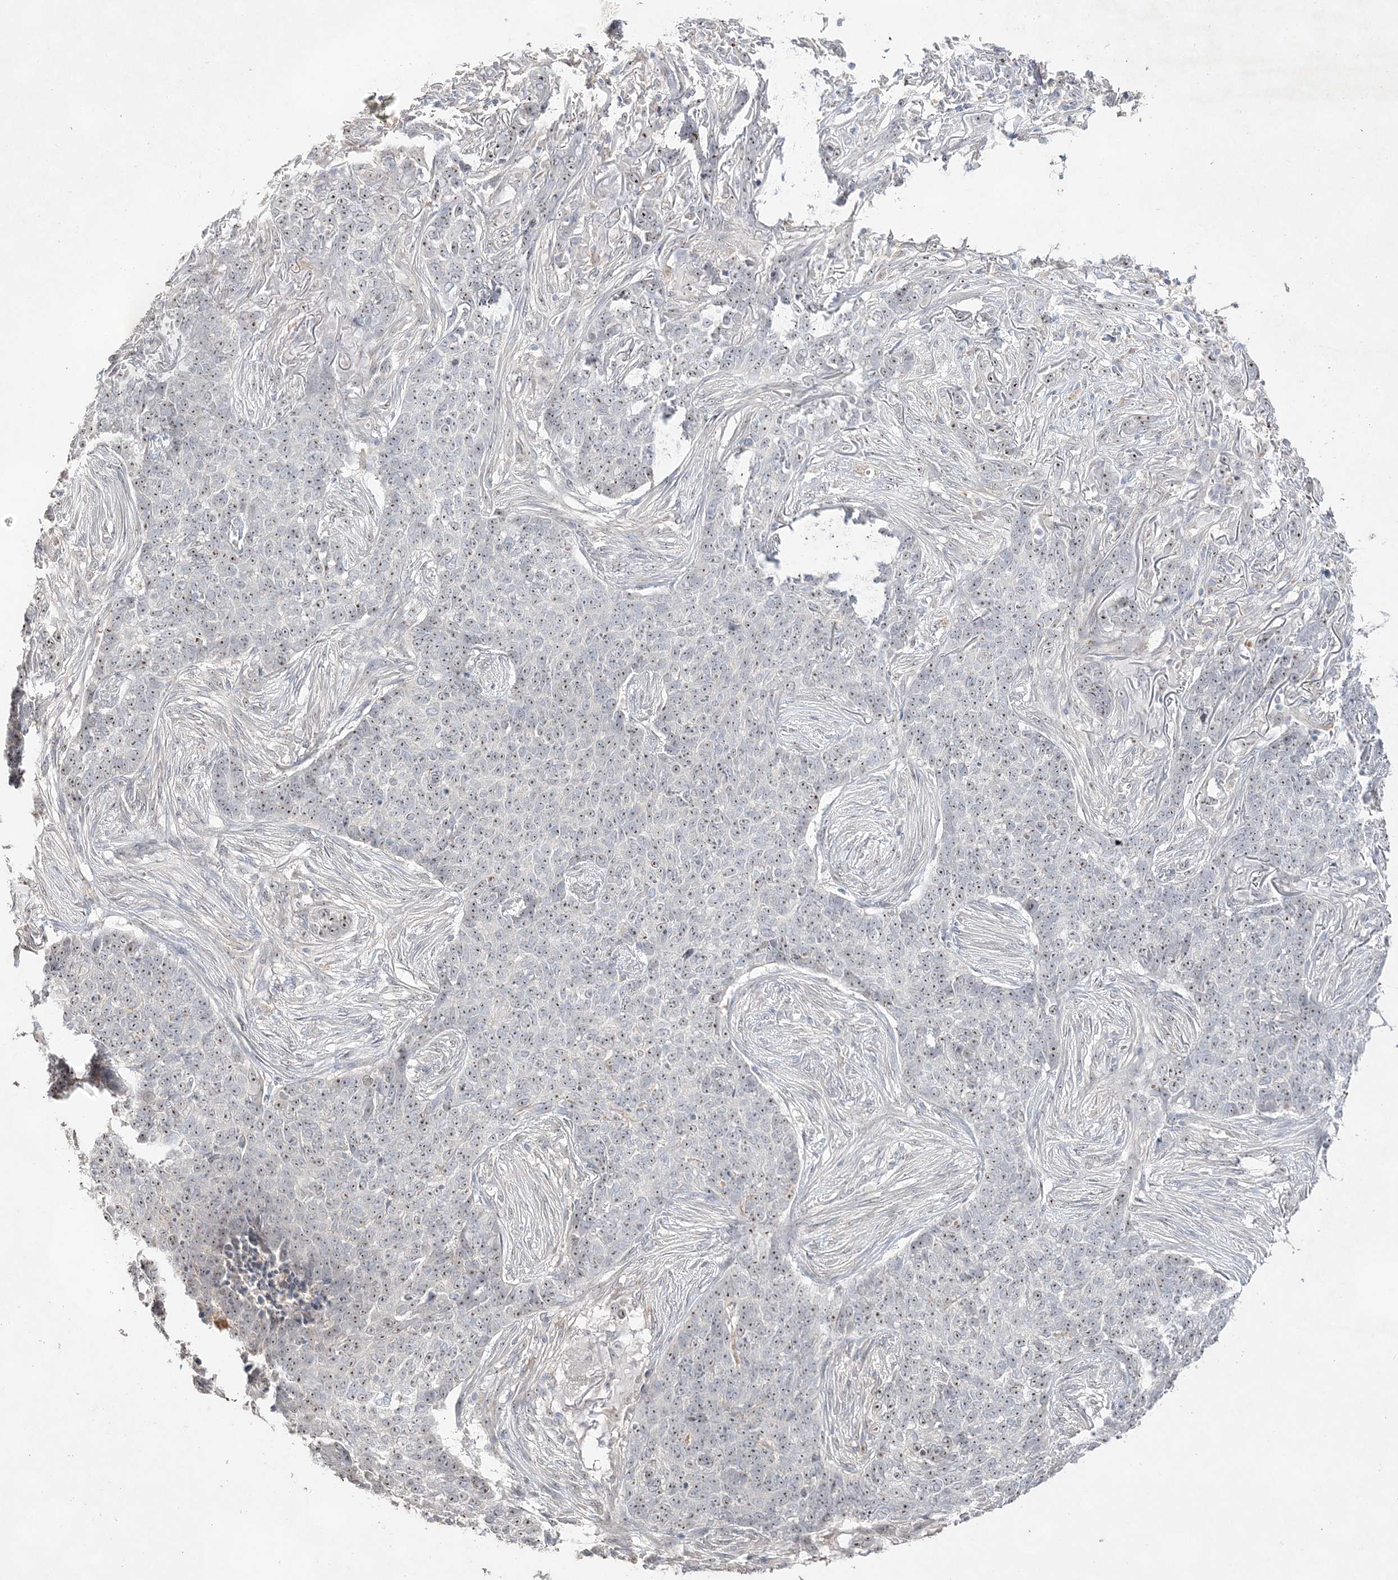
{"staining": {"intensity": "weak", "quantity": ">75%", "location": "nuclear"}, "tissue": "skin cancer", "cell_type": "Tumor cells", "image_type": "cancer", "snomed": [{"axis": "morphology", "description": "Basal cell carcinoma"}, {"axis": "topography", "description": "Skin"}], "caption": "An immunohistochemistry image of tumor tissue is shown. Protein staining in brown shows weak nuclear positivity in basal cell carcinoma (skin) within tumor cells. Ihc stains the protein of interest in brown and the nuclei are stained blue.", "gene": "NOP16", "patient": {"sex": "male", "age": 85}}